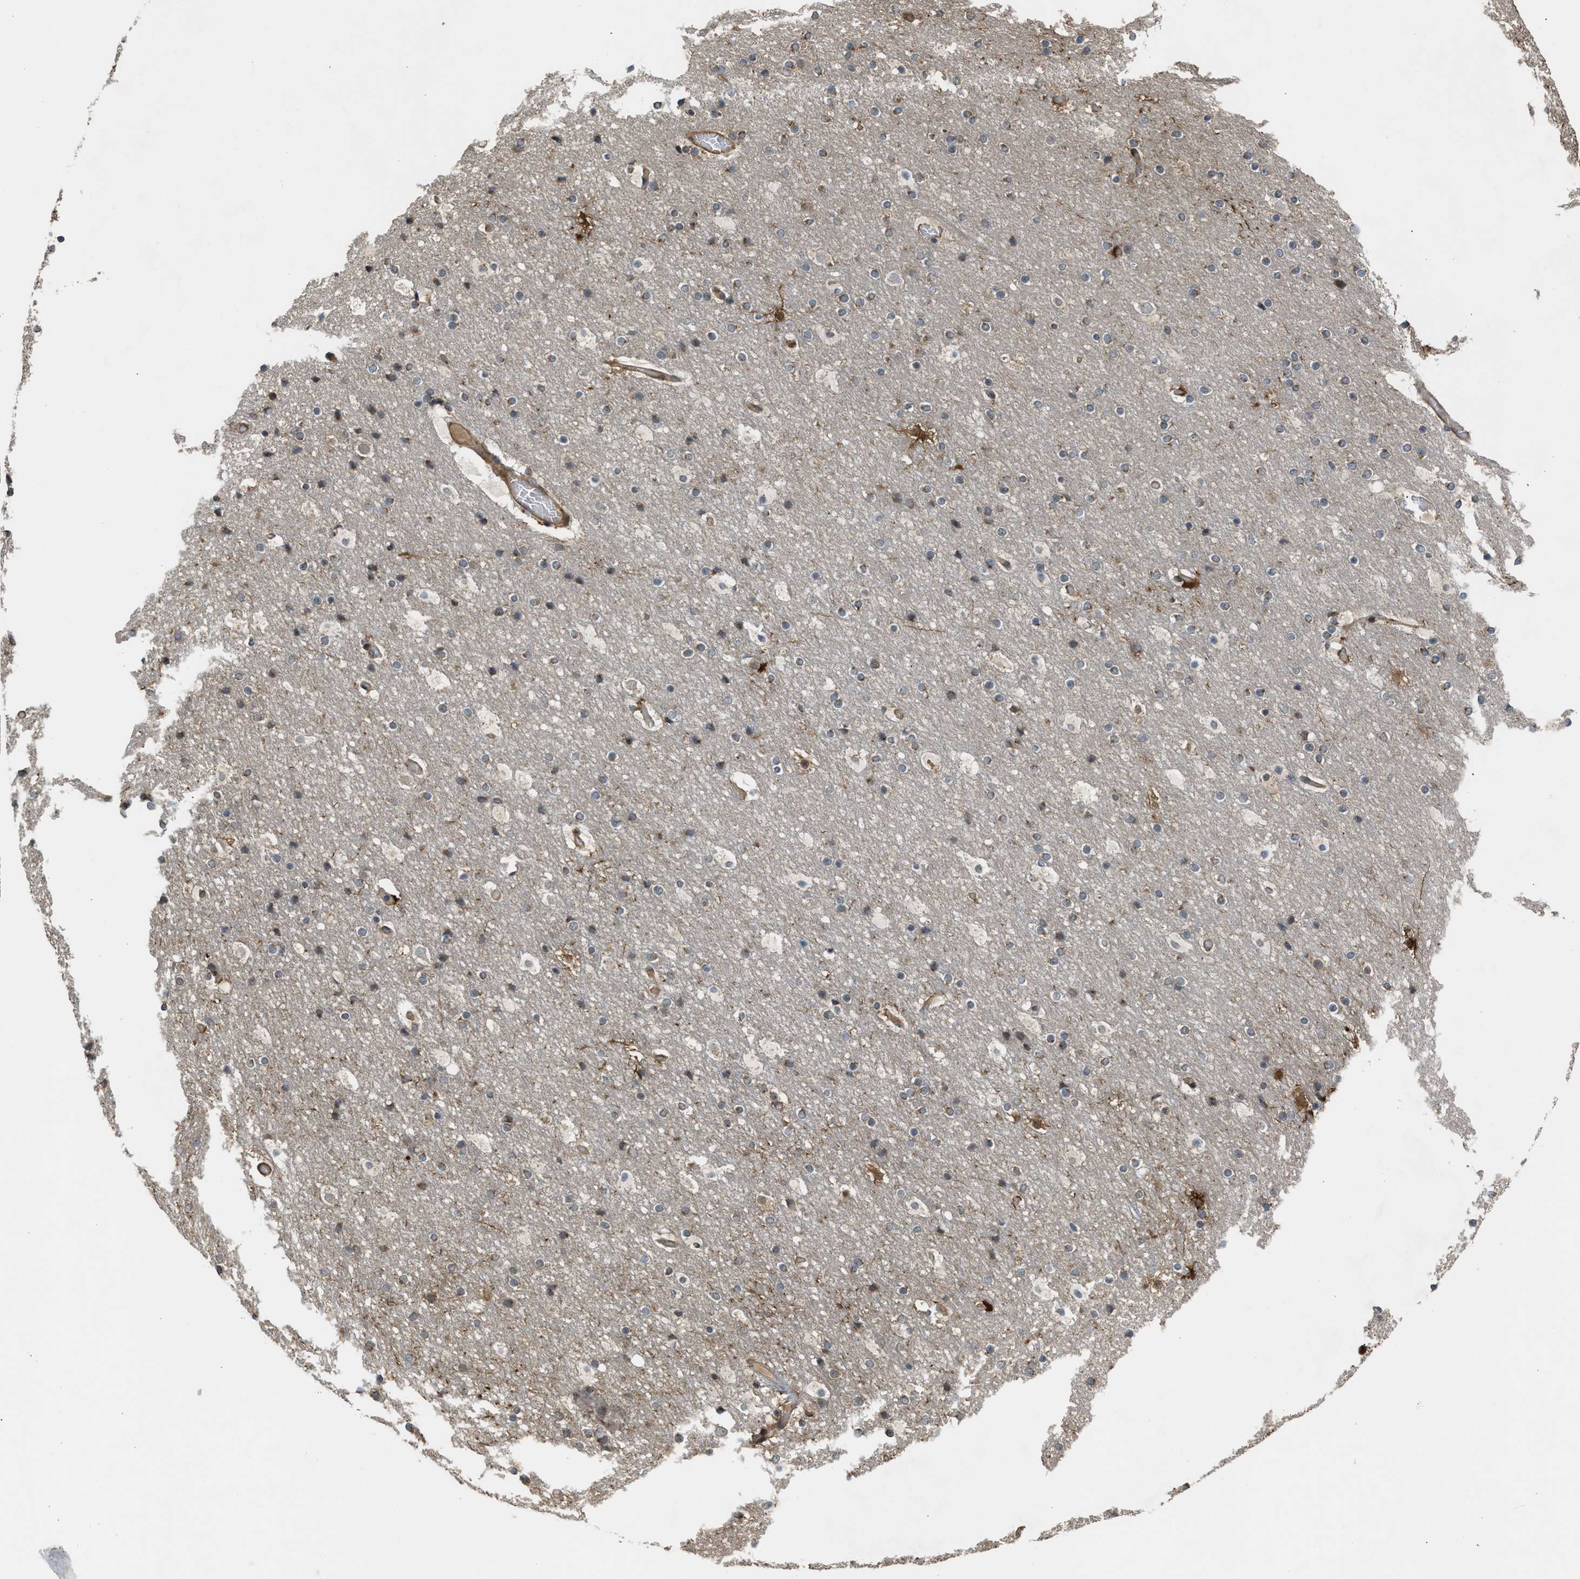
{"staining": {"intensity": "moderate", "quantity": ">75%", "location": "cytoplasmic/membranous"}, "tissue": "cerebral cortex", "cell_type": "Endothelial cells", "image_type": "normal", "snomed": [{"axis": "morphology", "description": "Normal tissue, NOS"}, {"axis": "topography", "description": "Cerebral cortex"}], "caption": "Moderate cytoplasmic/membranous staining for a protein is seen in approximately >75% of endothelial cells of benign cerebral cortex using immunohistochemistry (IHC).", "gene": "BAG3", "patient": {"sex": "male", "age": 57}}